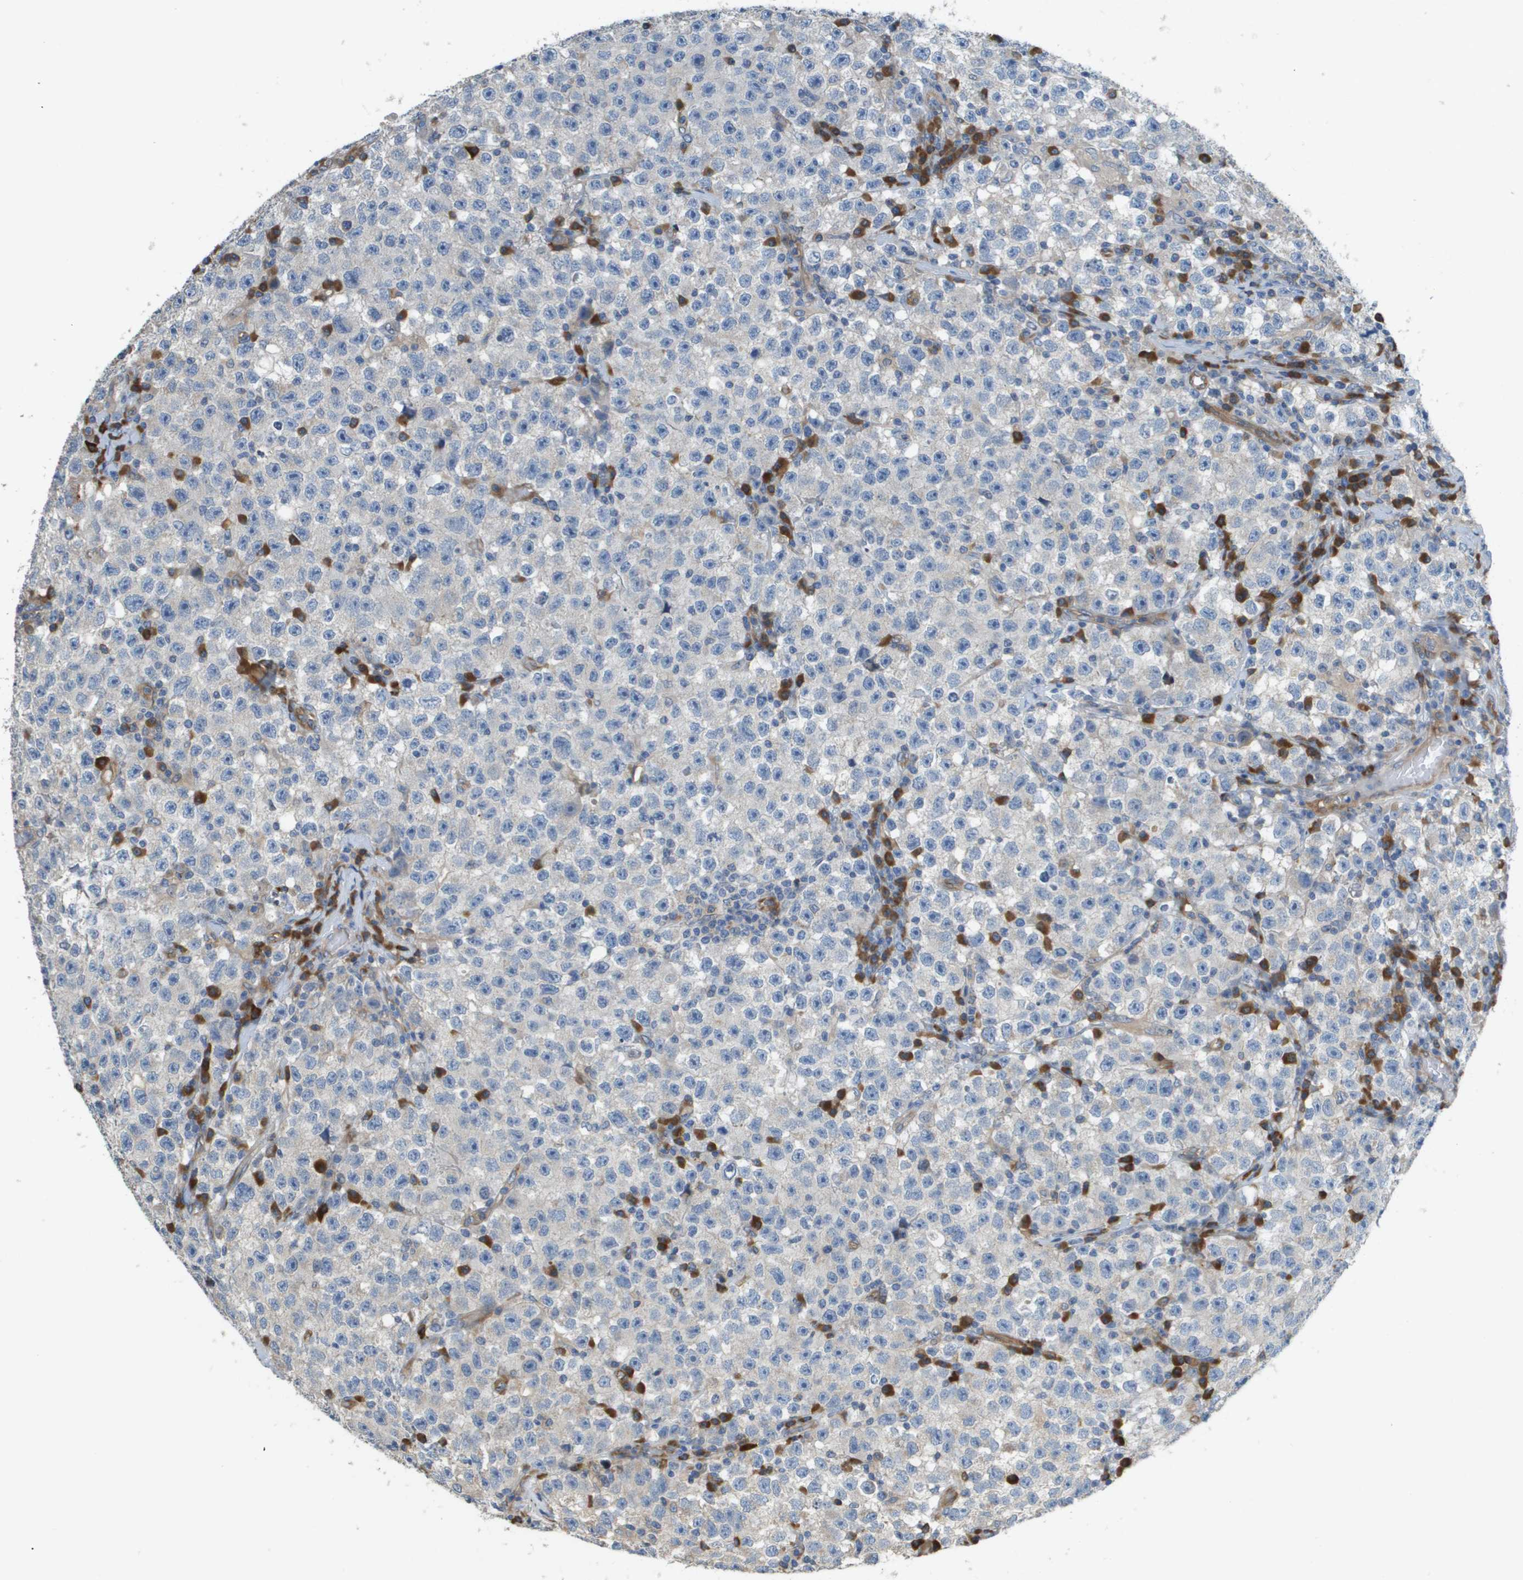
{"staining": {"intensity": "negative", "quantity": "none", "location": "none"}, "tissue": "testis cancer", "cell_type": "Tumor cells", "image_type": "cancer", "snomed": [{"axis": "morphology", "description": "Seminoma, NOS"}, {"axis": "topography", "description": "Testis"}], "caption": "There is no significant expression in tumor cells of testis cancer. (Stains: DAB (3,3'-diaminobenzidine) immunohistochemistry with hematoxylin counter stain, Microscopy: brightfield microscopy at high magnification).", "gene": "CASP10", "patient": {"sex": "male", "age": 22}}